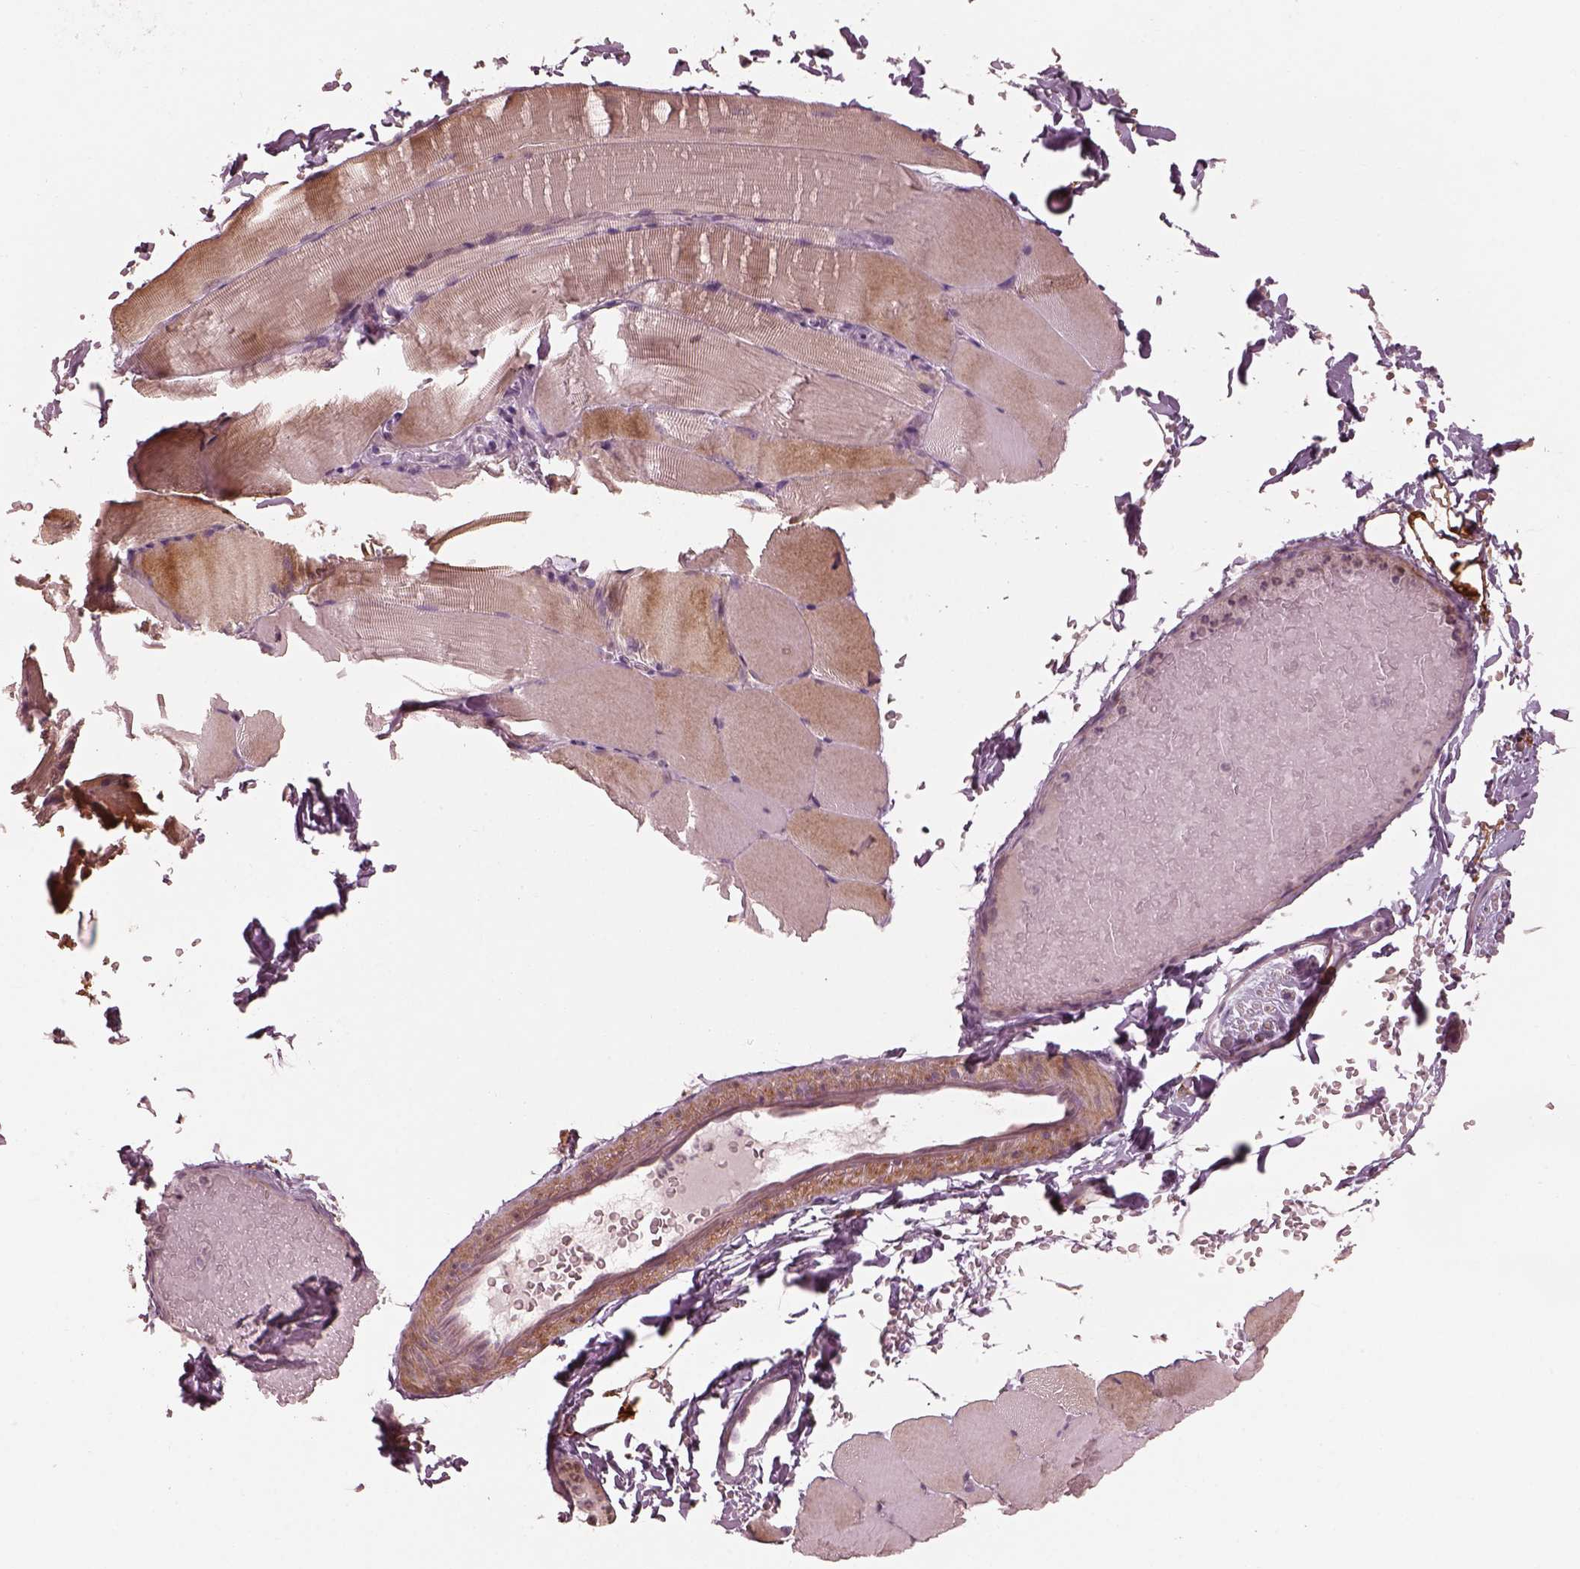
{"staining": {"intensity": "weak", "quantity": "<25%", "location": "cytoplasmic/membranous"}, "tissue": "skeletal muscle", "cell_type": "Myocytes", "image_type": "normal", "snomed": [{"axis": "morphology", "description": "Normal tissue, NOS"}, {"axis": "topography", "description": "Skeletal muscle"}], "caption": "The micrograph displays no staining of myocytes in normal skeletal muscle. (DAB (3,3'-diaminobenzidine) immunohistochemistry with hematoxylin counter stain).", "gene": "SLC25A46", "patient": {"sex": "female", "age": 37}}